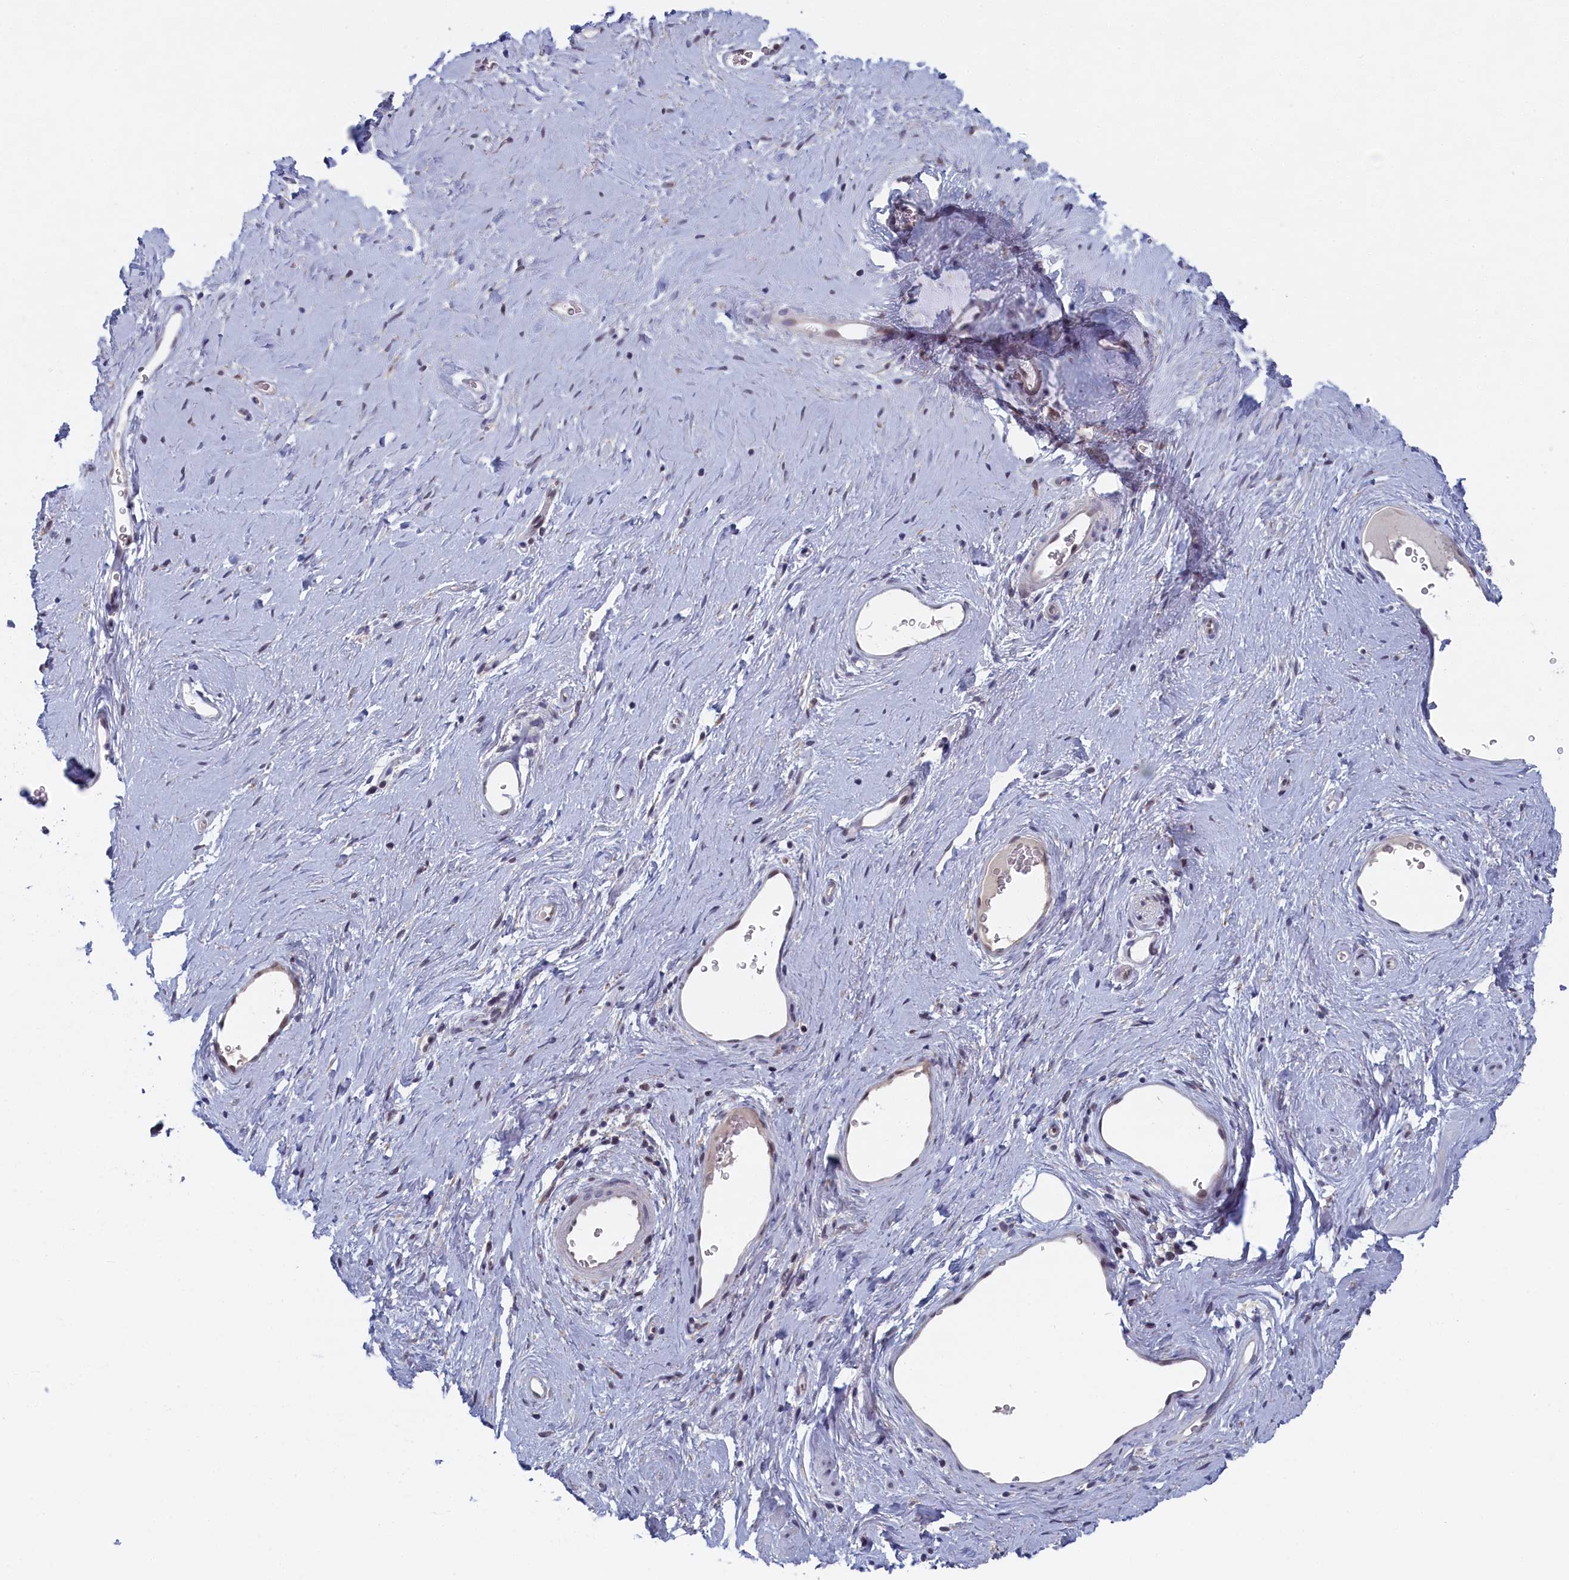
{"staining": {"intensity": "moderate", "quantity": "<25%", "location": "cytoplasmic/membranous"}, "tissue": "soft tissue", "cell_type": "Chondrocytes", "image_type": "normal", "snomed": [{"axis": "morphology", "description": "Normal tissue, NOS"}, {"axis": "morphology", "description": "Adenocarcinoma, NOS"}, {"axis": "topography", "description": "Rectum"}, {"axis": "topography", "description": "Vagina"}, {"axis": "topography", "description": "Peripheral nerve tissue"}], "caption": "An immunohistochemistry (IHC) histopathology image of benign tissue is shown. Protein staining in brown highlights moderate cytoplasmic/membranous positivity in soft tissue within chondrocytes.", "gene": "DNAJC17", "patient": {"sex": "female", "age": 71}}